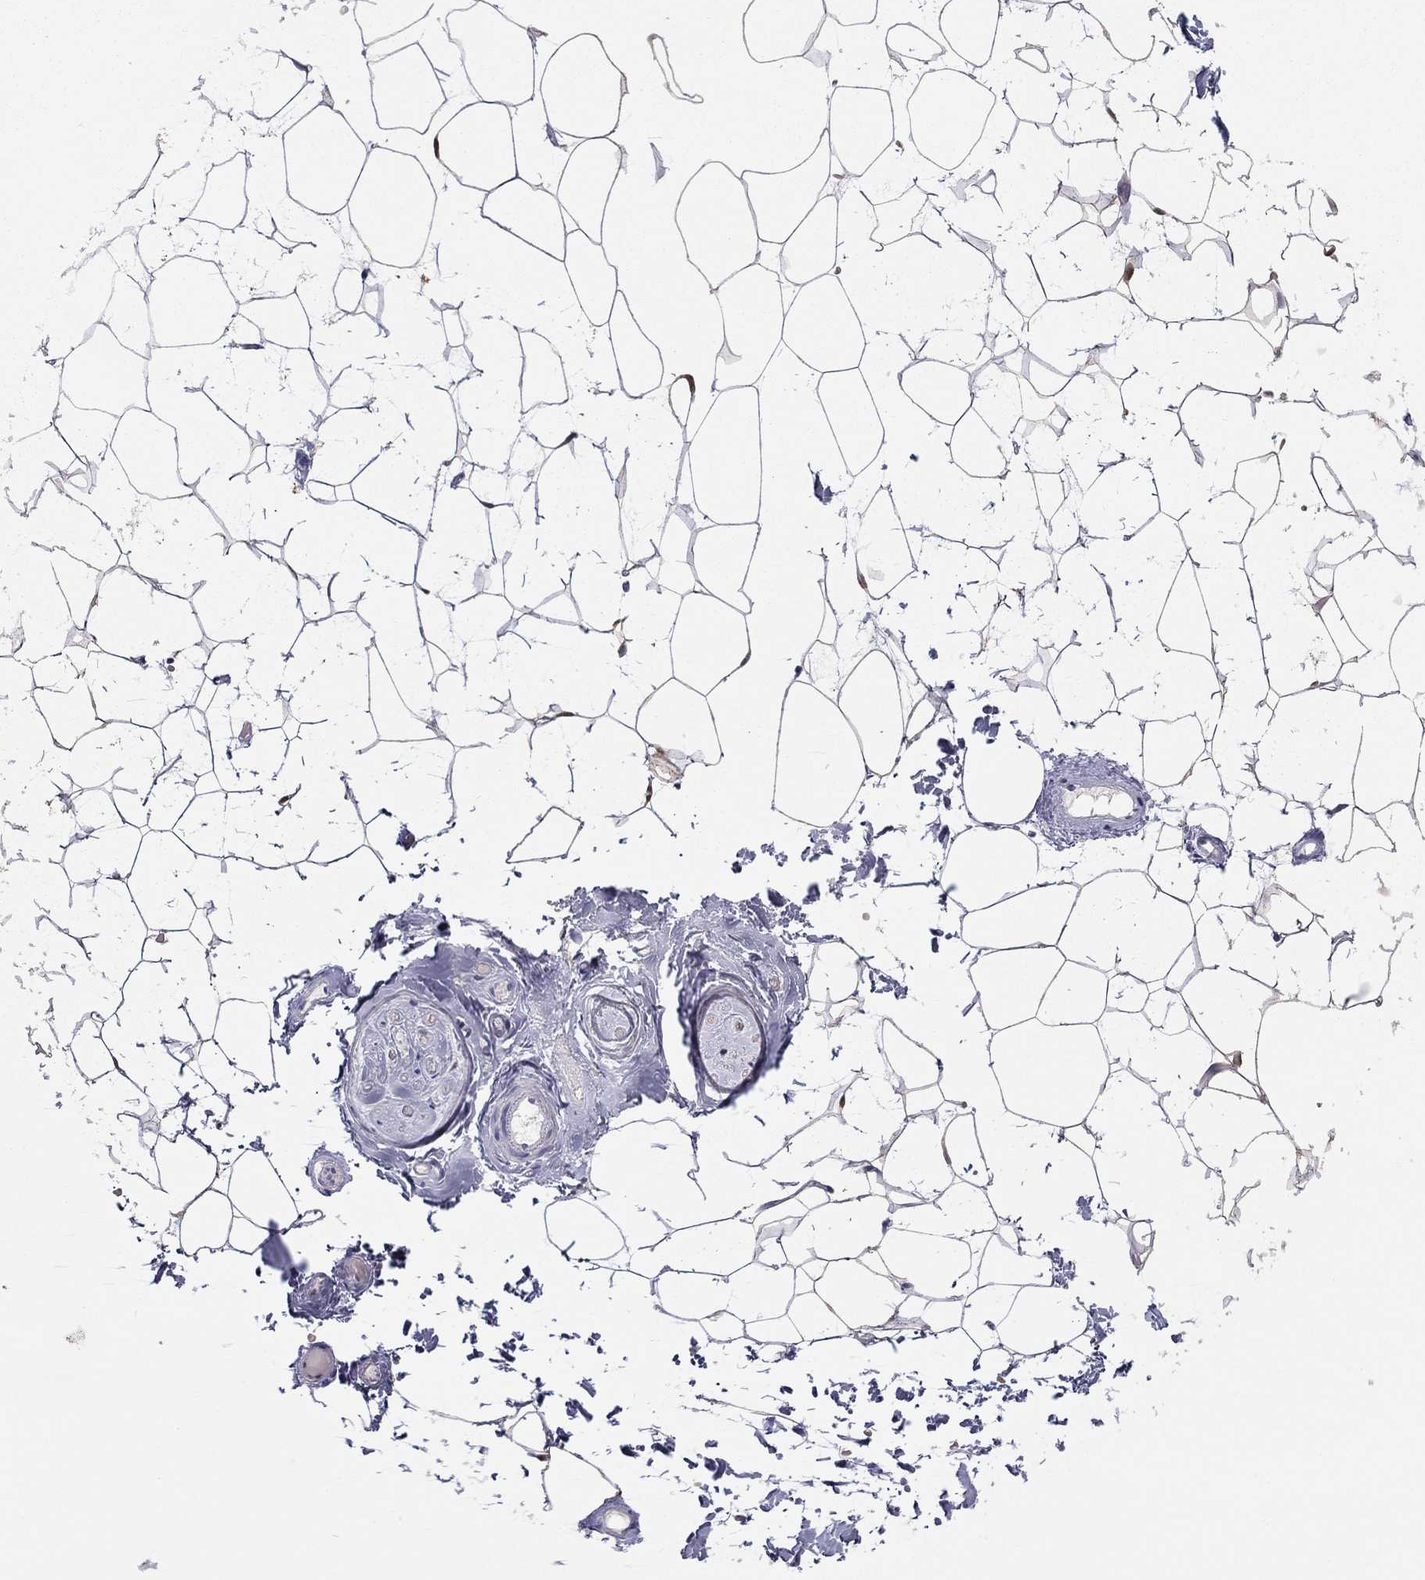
{"staining": {"intensity": "negative", "quantity": "none", "location": "none"}, "tissue": "adipose tissue", "cell_type": "Adipocytes", "image_type": "normal", "snomed": [{"axis": "morphology", "description": "Normal tissue, NOS"}, {"axis": "topography", "description": "Skin"}, {"axis": "topography", "description": "Peripheral nerve tissue"}], "caption": "The micrograph exhibits no staining of adipocytes in normal adipose tissue.", "gene": "PDXK", "patient": {"sex": "female", "age": 56}}